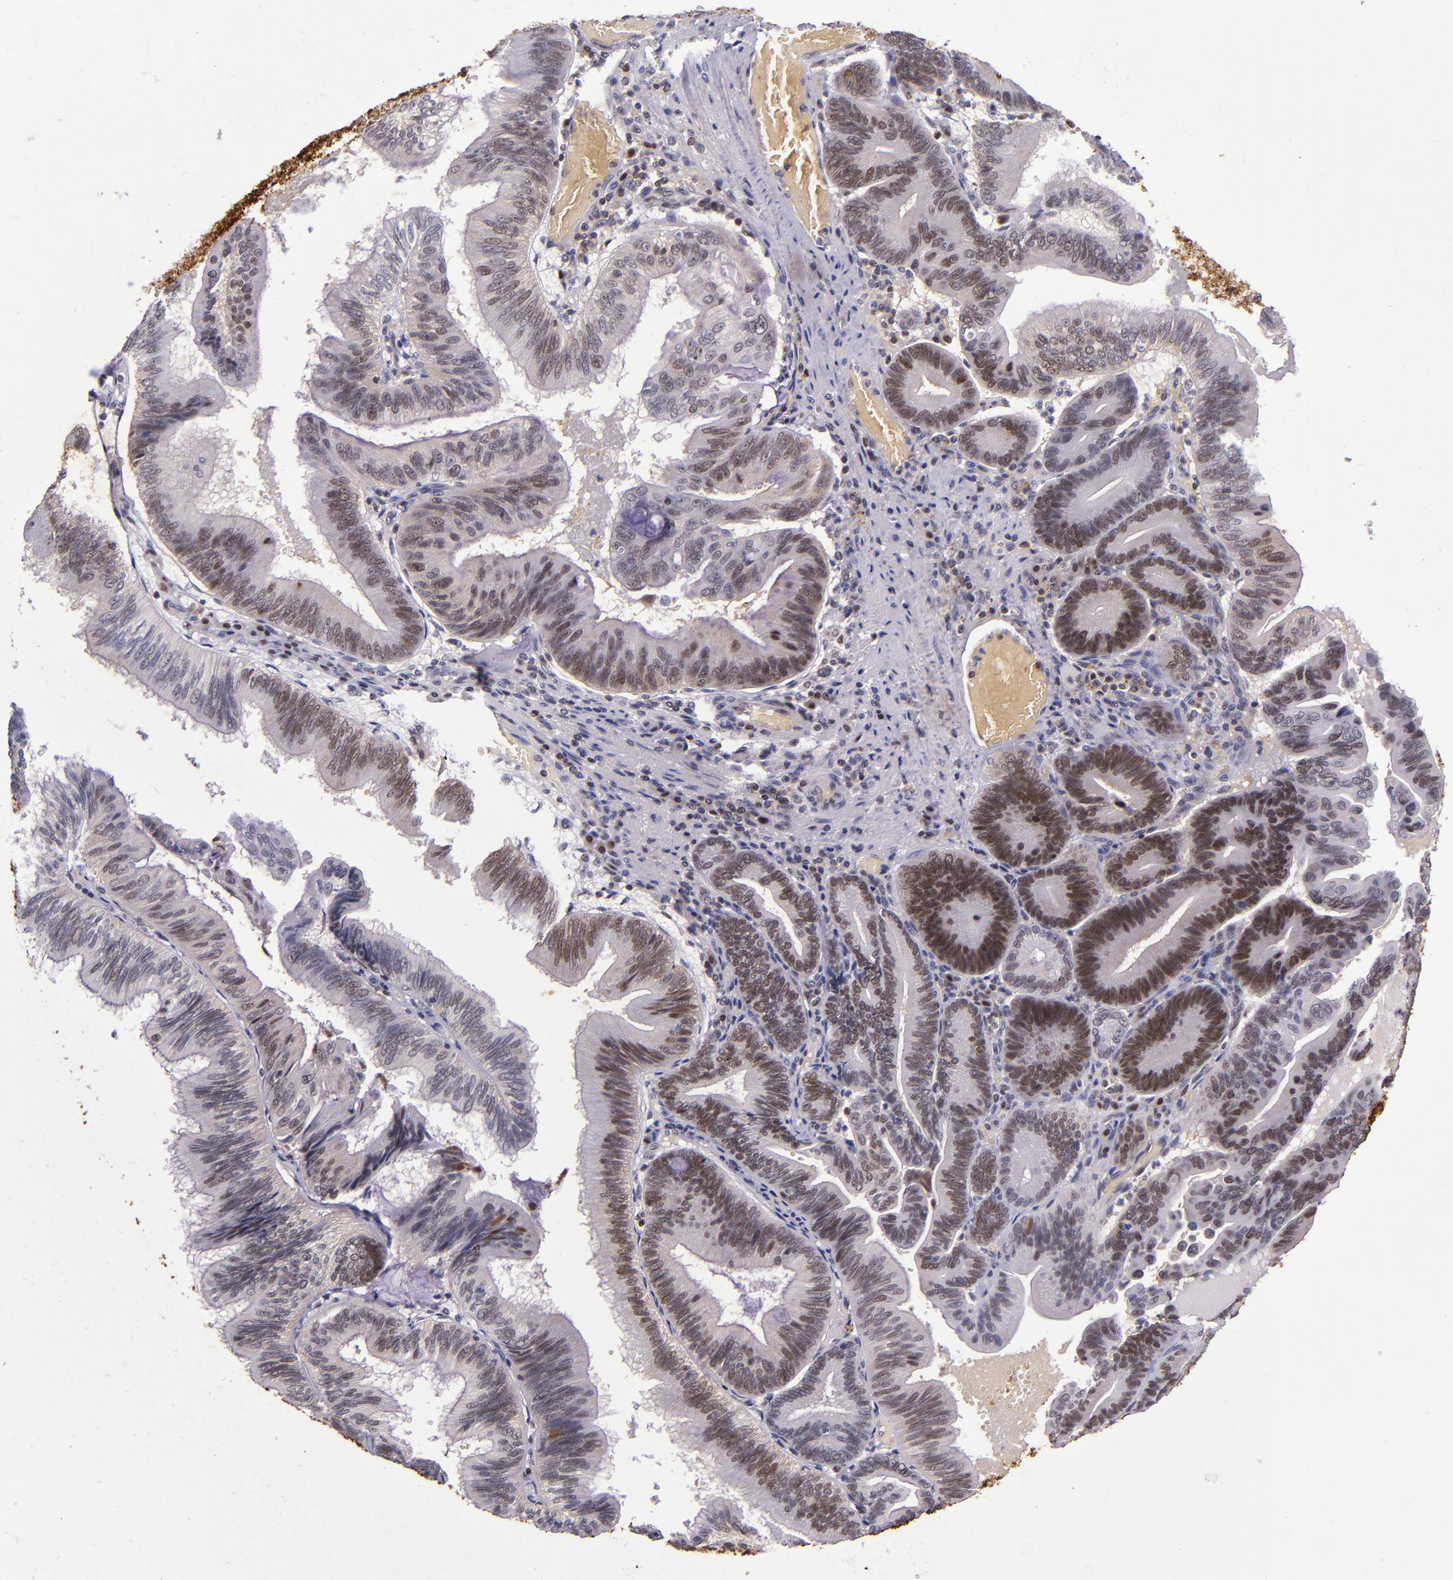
{"staining": {"intensity": "strong", "quantity": ">75%", "location": "nuclear"}, "tissue": "pancreatic cancer", "cell_type": "Tumor cells", "image_type": "cancer", "snomed": [{"axis": "morphology", "description": "Adenocarcinoma, NOS"}, {"axis": "topography", "description": "Pancreas"}], "caption": "Pancreatic adenocarcinoma tissue reveals strong nuclear staining in about >75% of tumor cells (DAB (3,3'-diaminobenzidine) IHC with brightfield microscopy, high magnification).", "gene": "MGMT", "patient": {"sex": "male", "age": 82}}